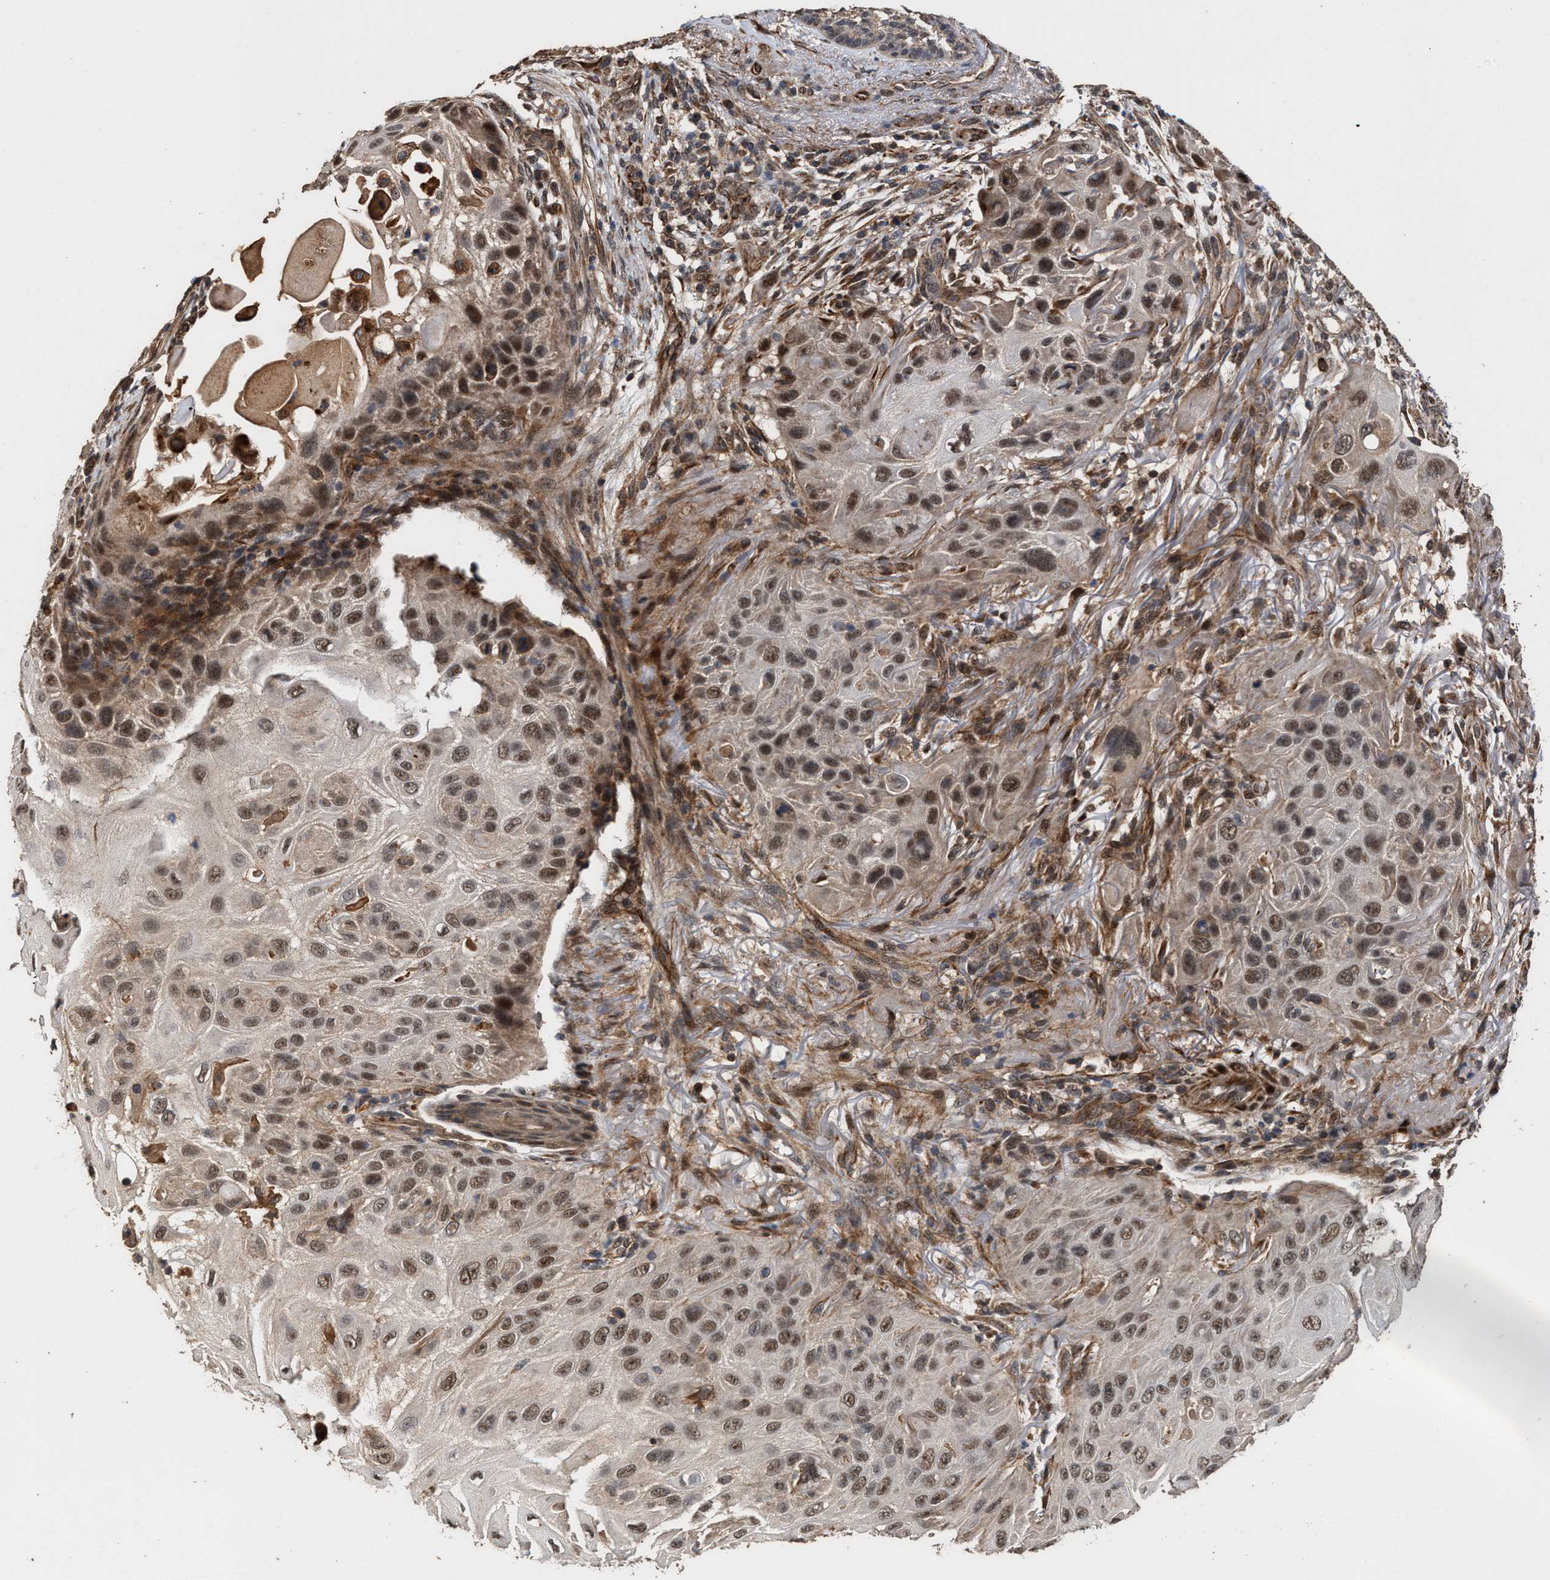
{"staining": {"intensity": "moderate", "quantity": ">75%", "location": "nuclear"}, "tissue": "skin cancer", "cell_type": "Tumor cells", "image_type": "cancer", "snomed": [{"axis": "morphology", "description": "Squamous cell carcinoma, NOS"}, {"axis": "topography", "description": "Skin"}], "caption": "Immunohistochemical staining of skin cancer (squamous cell carcinoma) reveals medium levels of moderate nuclear staining in about >75% of tumor cells.", "gene": "ZNHIT6", "patient": {"sex": "female", "age": 77}}